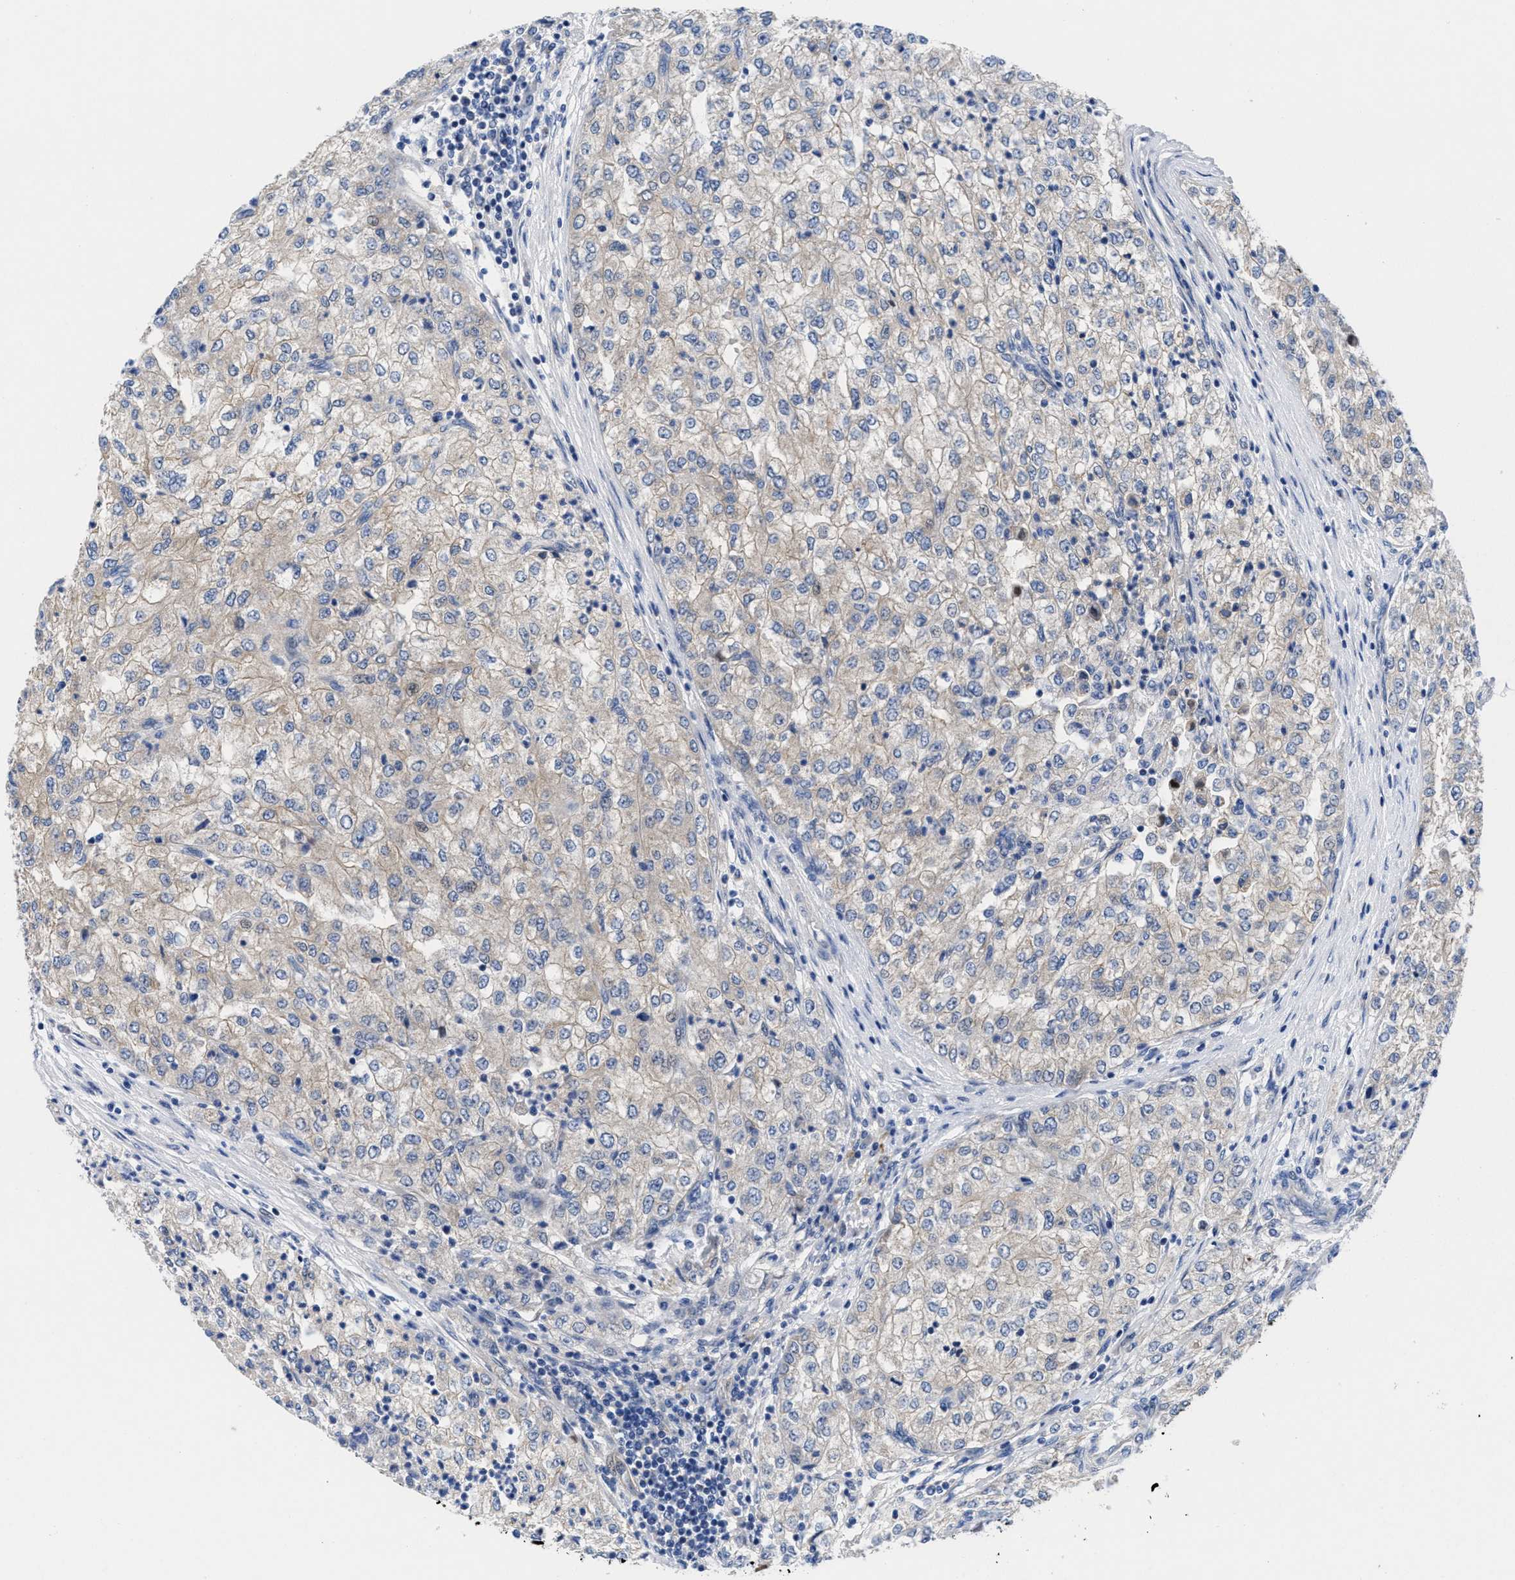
{"staining": {"intensity": "weak", "quantity": "<25%", "location": "cytoplasmic/membranous"}, "tissue": "renal cancer", "cell_type": "Tumor cells", "image_type": "cancer", "snomed": [{"axis": "morphology", "description": "Adenocarcinoma, NOS"}, {"axis": "topography", "description": "Kidney"}], "caption": "The histopathology image reveals no significant positivity in tumor cells of renal adenocarcinoma. Nuclei are stained in blue.", "gene": "DHRS13", "patient": {"sex": "female", "age": 54}}